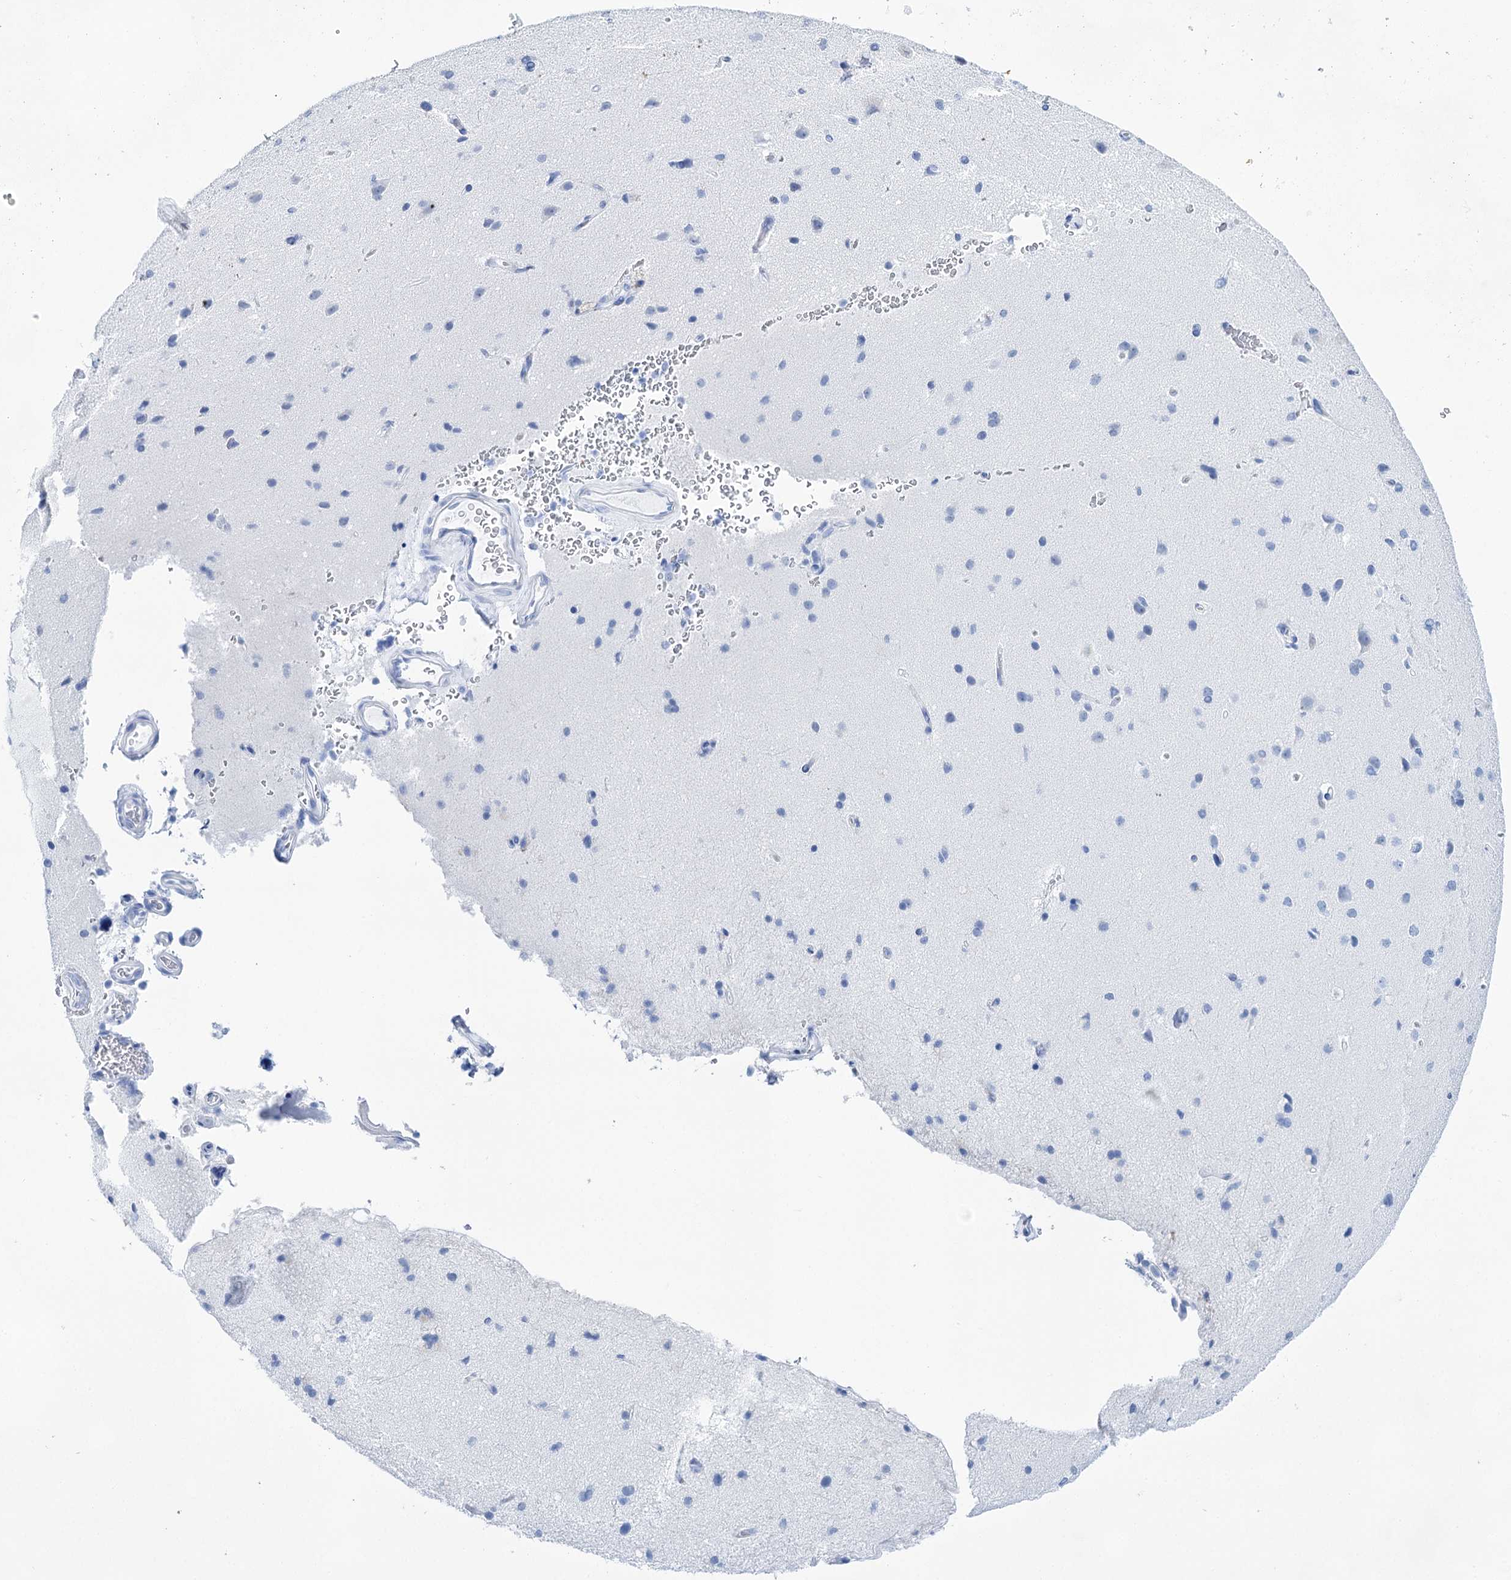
{"staining": {"intensity": "negative", "quantity": "none", "location": "none"}, "tissue": "cerebral cortex", "cell_type": "Endothelial cells", "image_type": "normal", "snomed": [{"axis": "morphology", "description": "Normal tissue, NOS"}, {"axis": "topography", "description": "Cerebral cortex"}], "caption": "A micrograph of cerebral cortex stained for a protein shows no brown staining in endothelial cells.", "gene": "LALBA", "patient": {"sex": "male", "age": 62}}